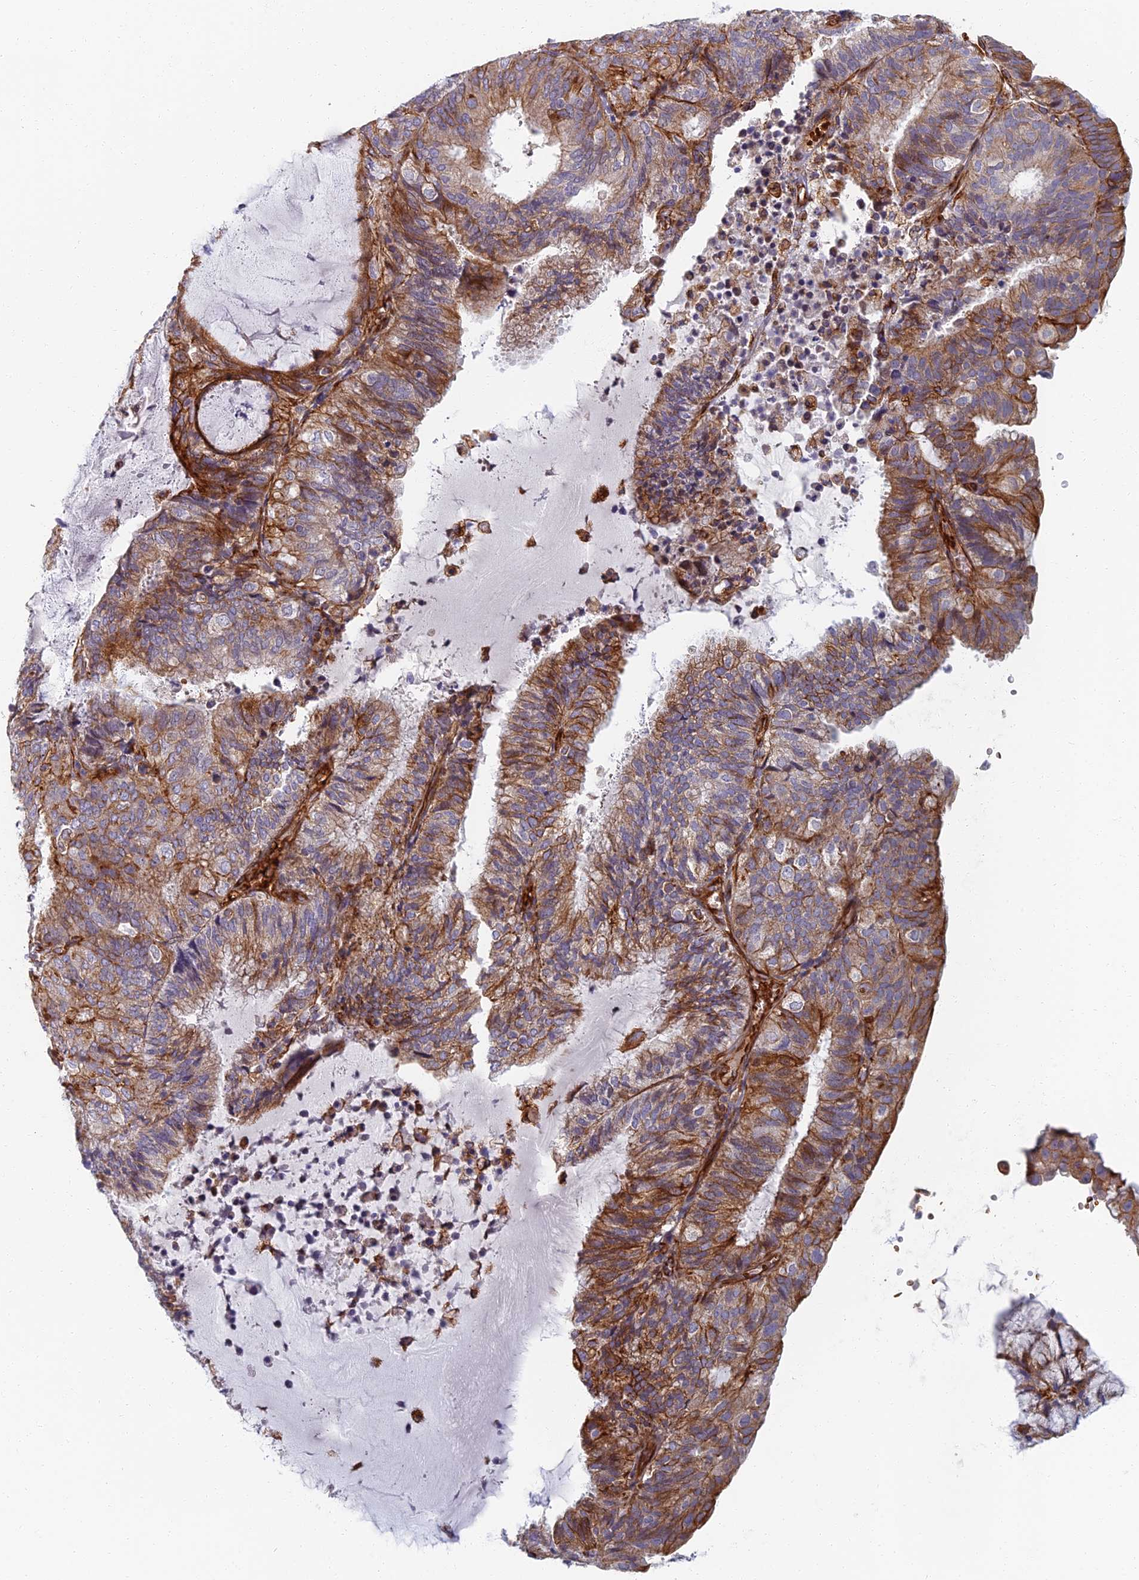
{"staining": {"intensity": "moderate", "quantity": "25%-75%", "location": "cytoplasmic/membranous"}, "tissue": "endometrial cancer", "cell_type": "Tumor cells", "image_type": "cancer", "snomed": [{"axis": "morphology", "description": "Adenocarcinoma, NOS"}, {"axis": "topography", "description": "Endometrium"}], "caption": "This is an image of immunohistochemistry staining of endometrial cancer, which shows moderate positivity in the cytoplasmic/membranous of tumor cells.", "gene": "ABCB10", "patient": {"sex": "female", "age": 81}}